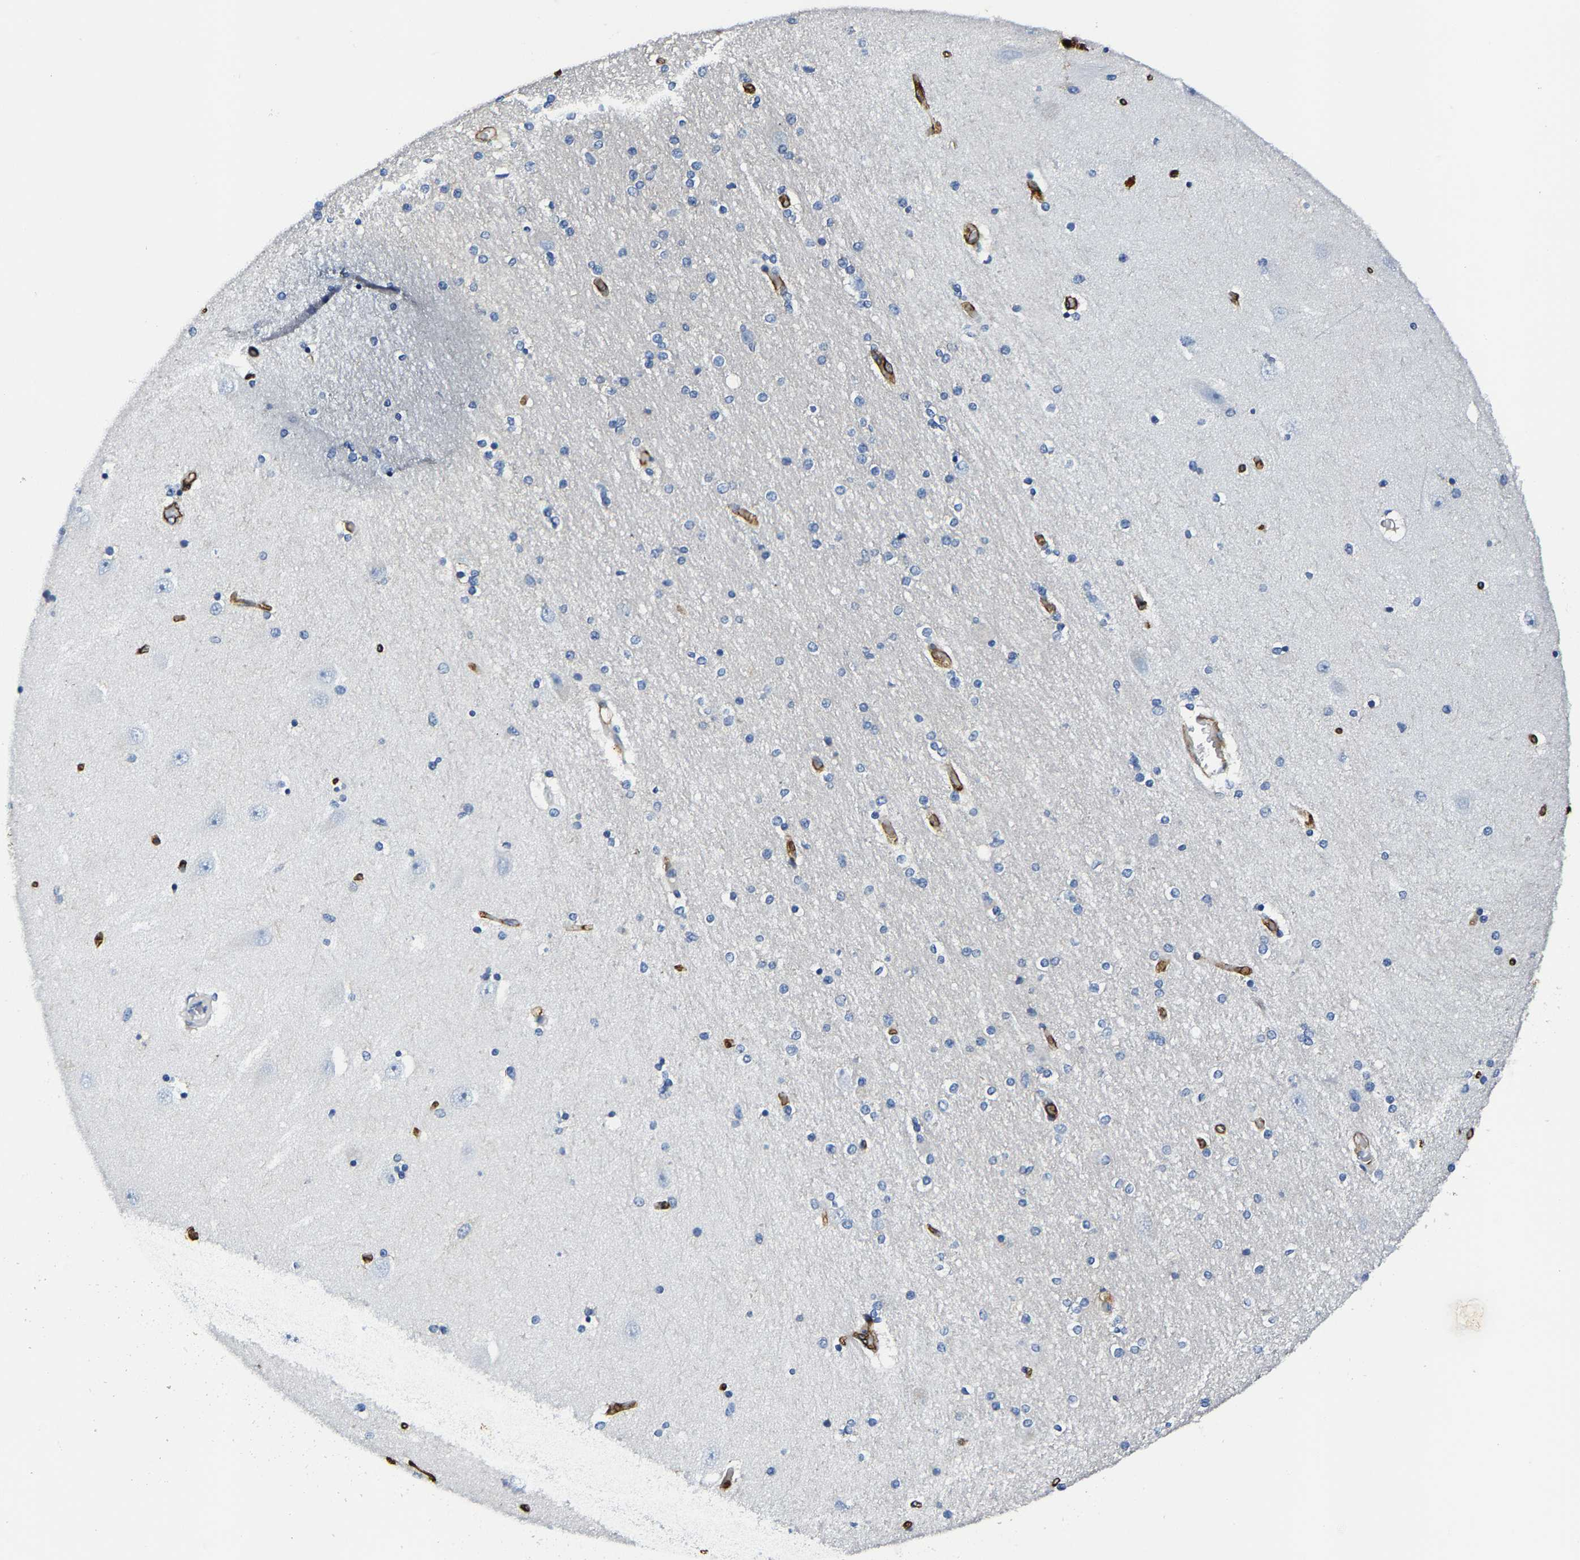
{"staining": {"intensity": "negative", "quantity": "none", "location": "none"}, "tissue": "hippocampus", "cell_type": "Glial cells", "image_type": "normal", "snomed": [{"axis": "morphology", "description": "Normal tissue, NOS"}, {"axis": "topography", "description": "Hippocampus"}], "caption": "Micrograph shows no protein positivity in glial cells of normal hippocampus.", "gene": "TRAF6", "patient": {"sex": "female", "age": 54}}